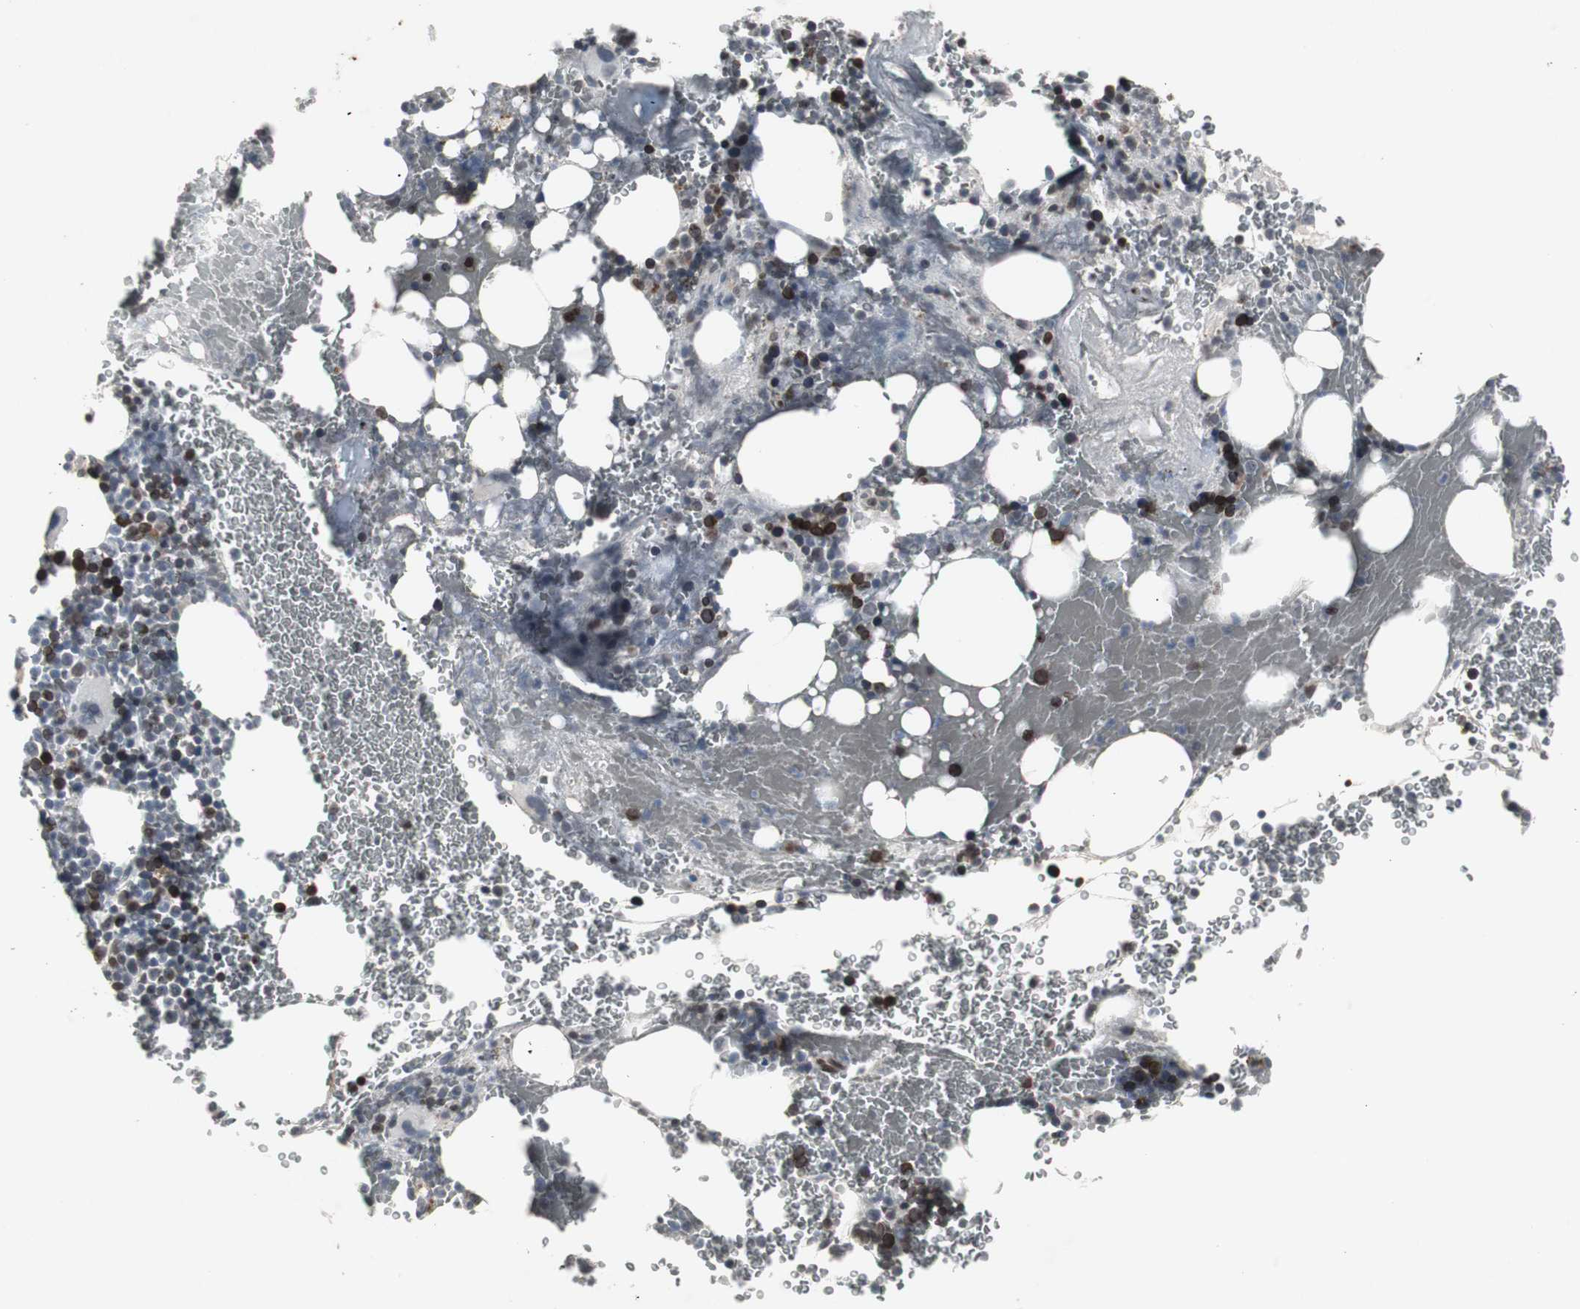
{"staining": {"intensity": "strong", "quantity": "25%-75%", "location": "cytoplasmic/membranous,nuclear"}, "tissue": "bone marrow", "cell_type": "Hematopoietic cells", "image_type": "normal", "snomed": [{"axis": "morphology", "description": "Normal tissue, NOS"}, {"axis": "topography", "description": "Bone marrow"}], "caption": "Hematopoietic cells reveal strong cytoplasmic/membranous,nuclear expression in approximately 25%-75% of cells in unremarkable bone marrow.", "gene": "ZNF396", "patient": {"sex": "female", "age": 73}}